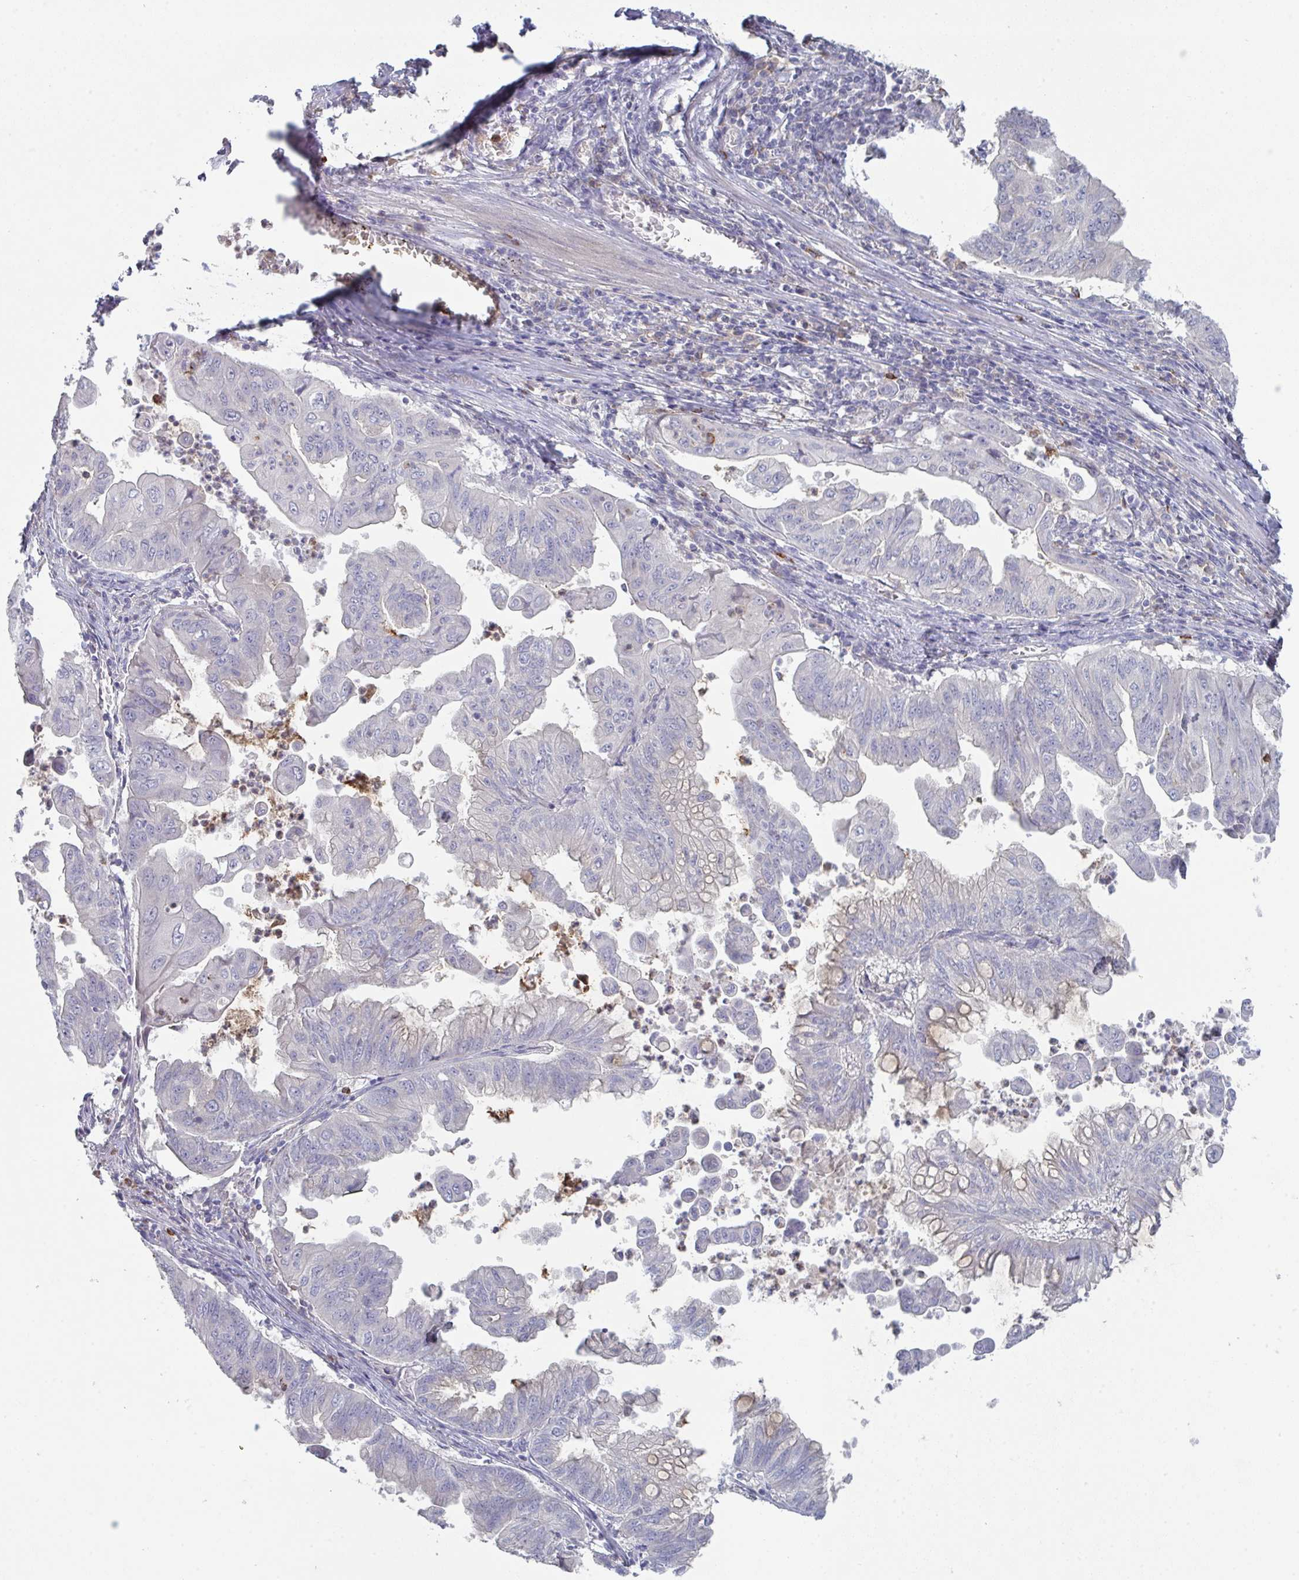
{"staining": {"intensity": "negative", "quantity": "none", "location": "none"}, "tissue": "stomach cancer", "cell_type": "Tumor cells", "image_type": "cancer", "snomed": [{"axis": "morphology", "description": "Adenocarcinoma, NOS"}, {"axis": "topography", "description": "Stomach, upper"}], "caption": "DAB immunohistochemical staining of human stomach cancer demonstrates no significant staining in tumor cells.", "gene": "HGFAC", "patient": {"sex": "male", "age": 80}}